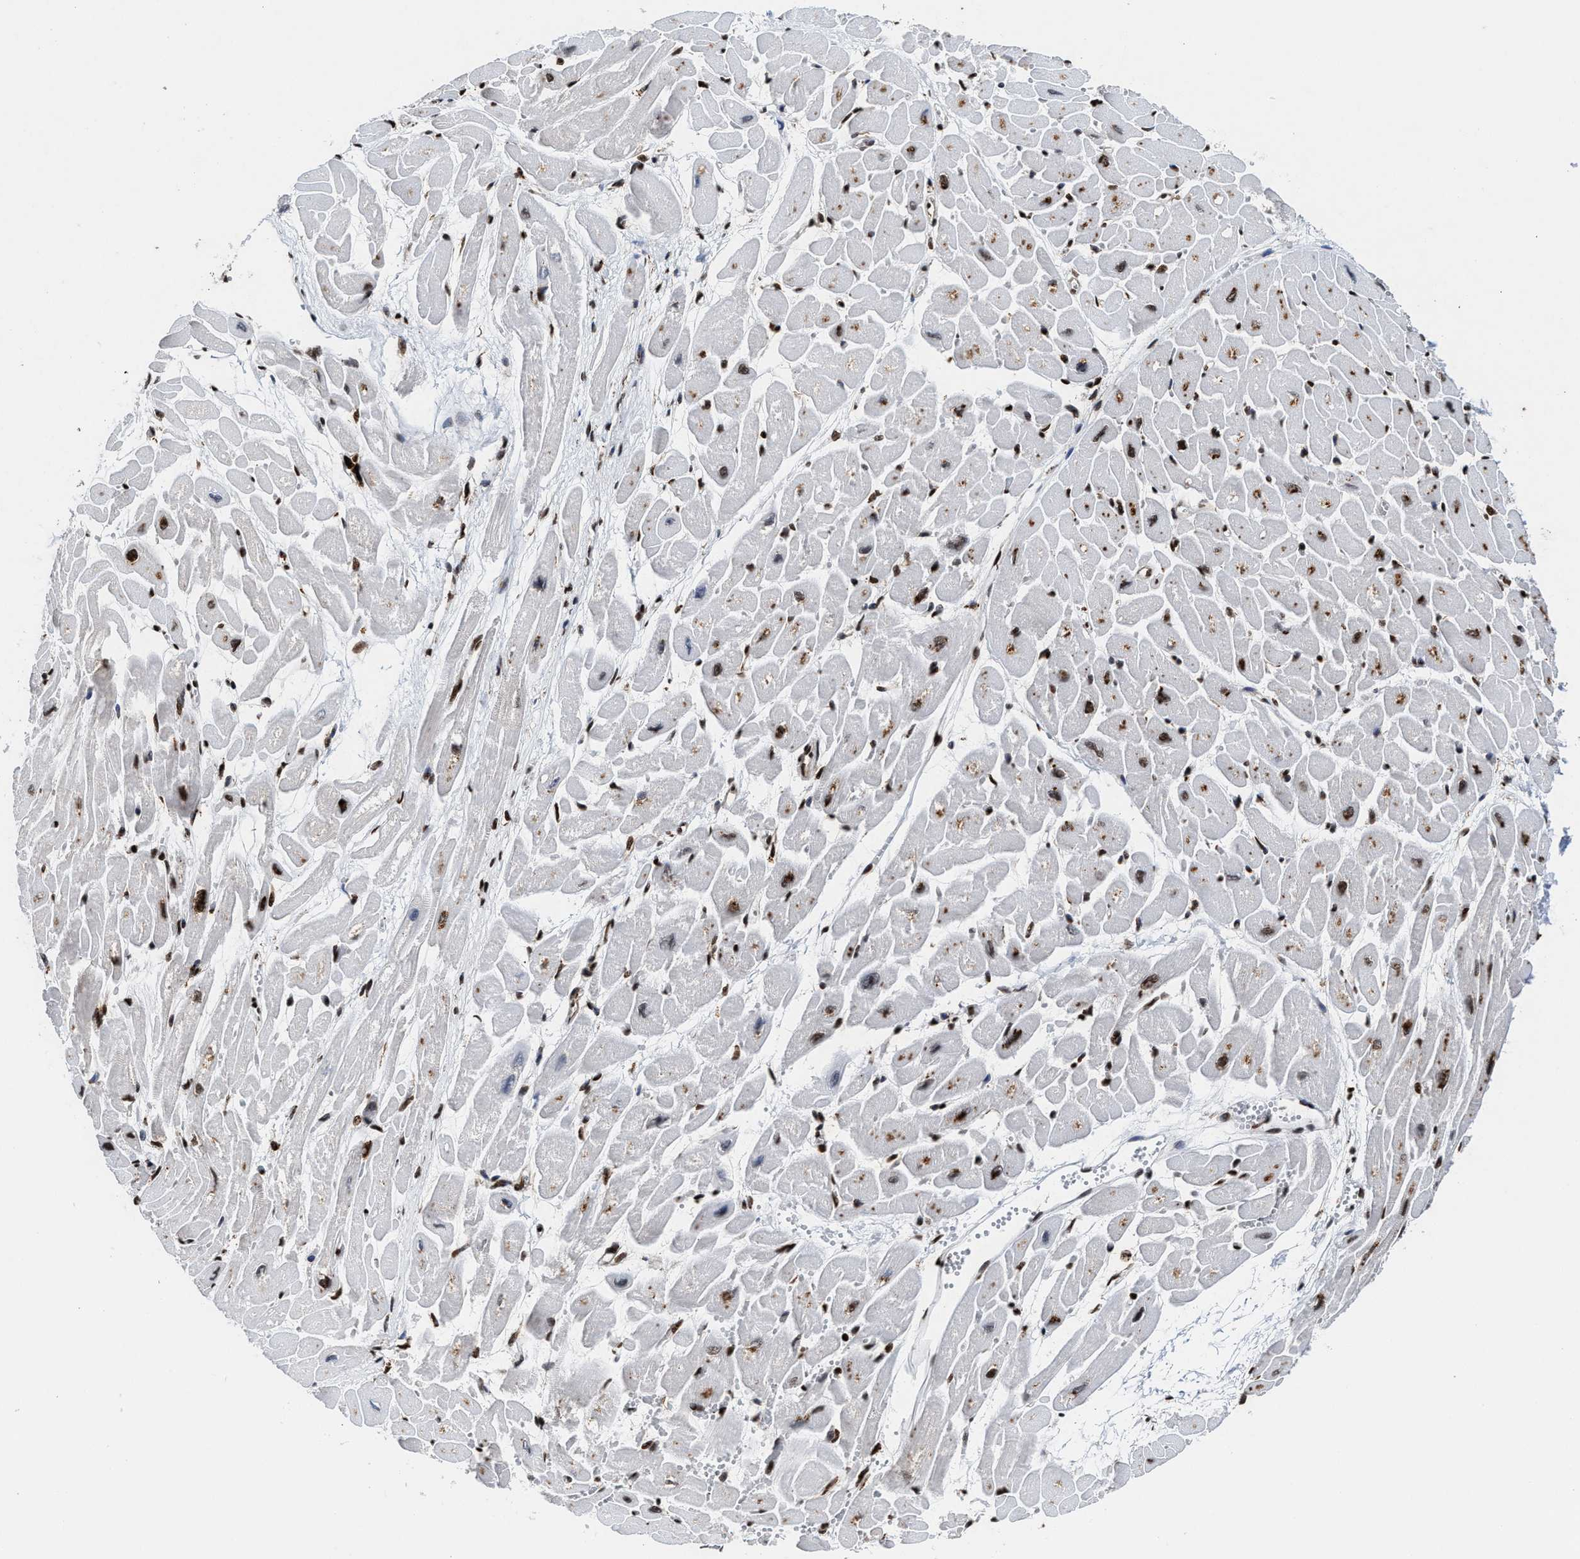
{"staining": {"intensity": "strong", "quantity": ">75%", "location": "nuclear"}, "tissue": "heart muscle", "cell_type": "Cardiomyocytes", "image_type": "normal", "snomed": [{"axis": "morphology", "description": "Normal tissue, NOS"}, {"axis": "topography", "description": "Heart"}], "caption": "Immunohistochemical staining of unremarkable heart muscle exhibits high levels of strong nuclear positivity in approximately >75% of cardiomyocytes. Ihc stains the protein in brown and the nuclei are stained blue.", "gene": "ALYREF", "patient": {"sex": "male", "age": 45}}